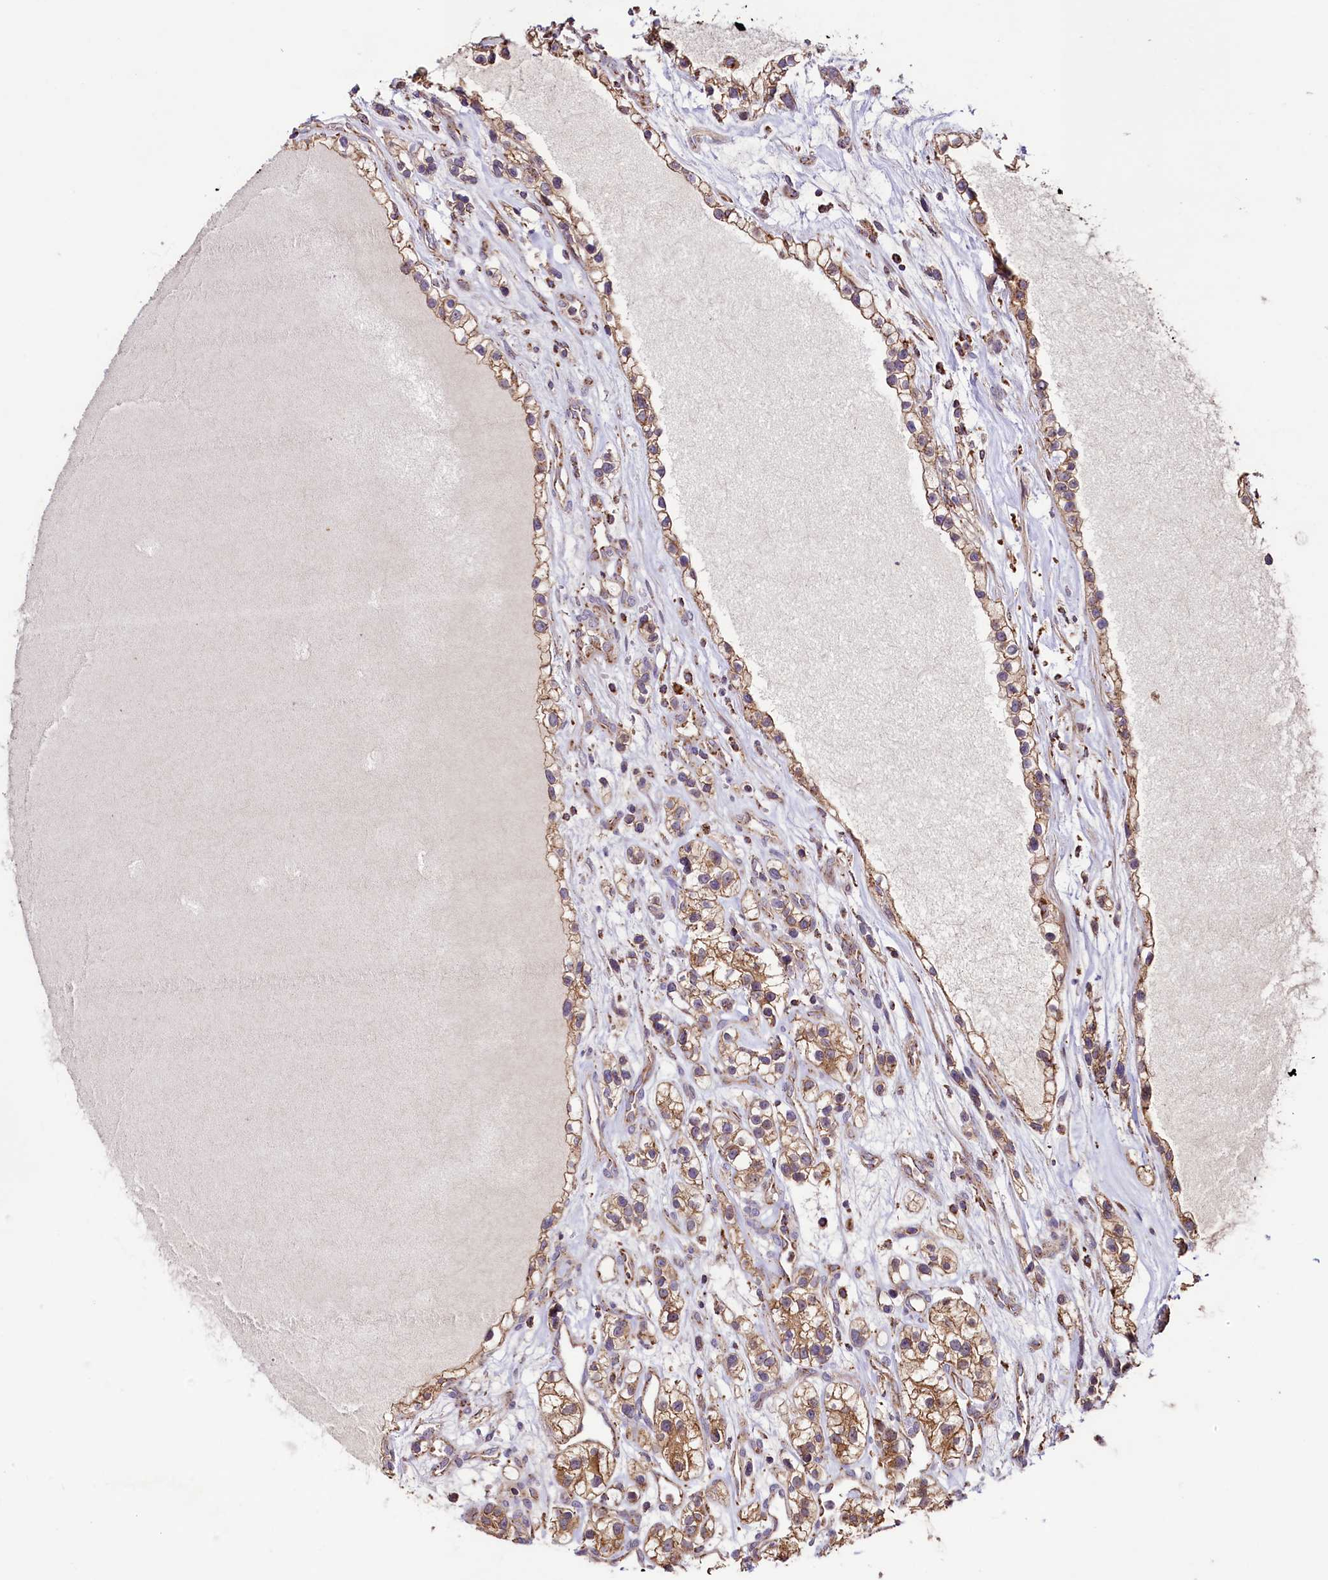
{"staining": {"intensity": "moderate", "quantity": ">75%", "location": "cytoplasmic/membranous"}, "tissue": "renal cancer", "cell_type": "Tumor cells", "image_type": "cancer", "snomed": [{"axis": "morphology", "description": "Adenocarcinoma, NOS"}, {"axis": "topography", "description": "Kidney"}], "caption": "The micrograph demonstrates immunohistochemical staining of renal cancer. There is moderate cytoplasmic/membranous staining is present in about >75% of tumor cells.", "gene": "STARD5", "patient": {"sex": "female", "age": 57}}